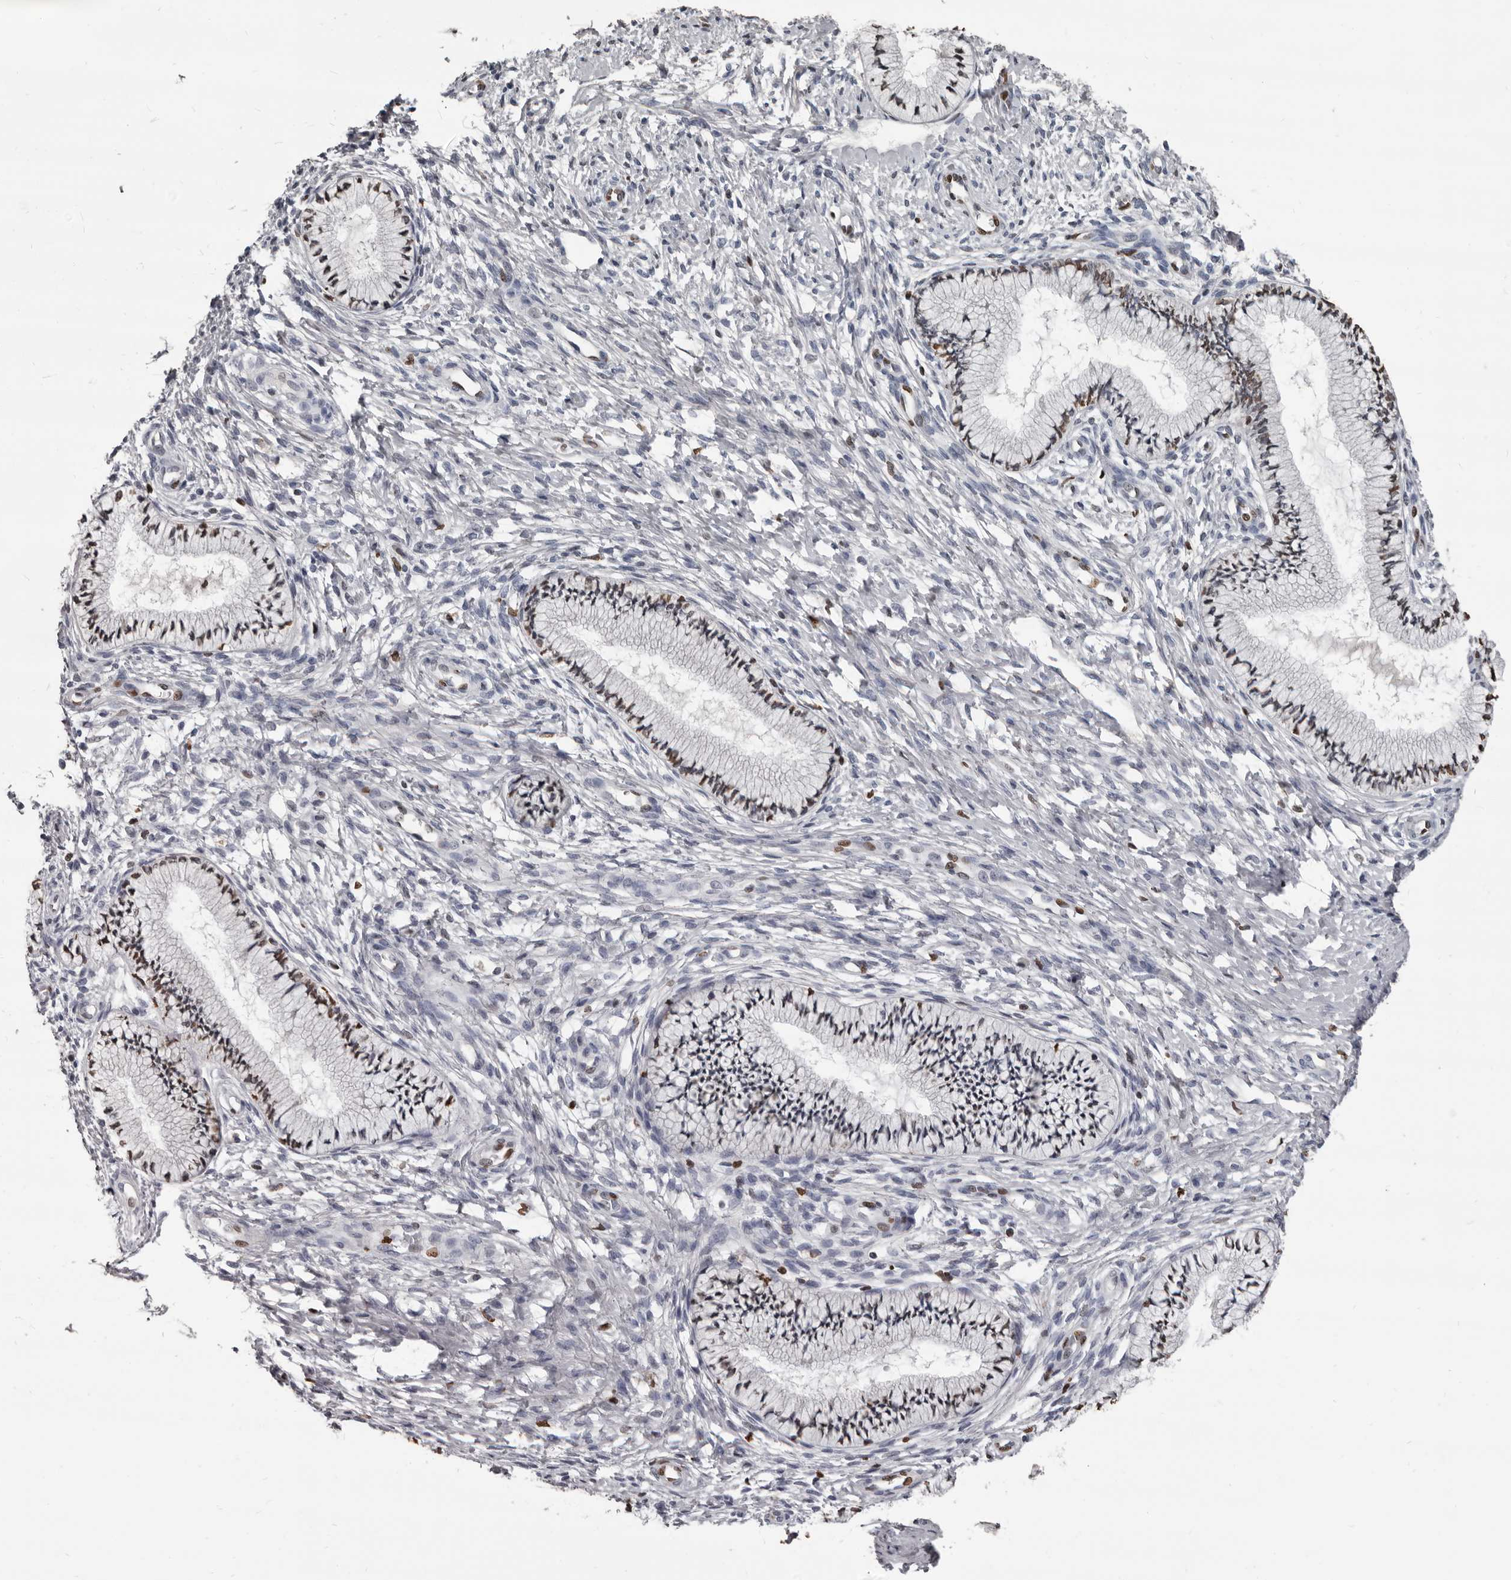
{"staining": {"intensity": "moderate", "quantity": "25%-75%", "location": "nuclear"}, "tissue": "cervix", "cell_type": "Glandular cells", "image_type": "normal", "snomed": [{"axis": "morphology", "description": "Normal tissue, NOS"}, {"axis": "topography", "description": "Cervix"}], "caption": "The immunohistochemical stain shows moderate nuclear staining in glandular cells of normal cervix.", "gene": "AHR", "patient": {"sex": "female", "age": 36}}